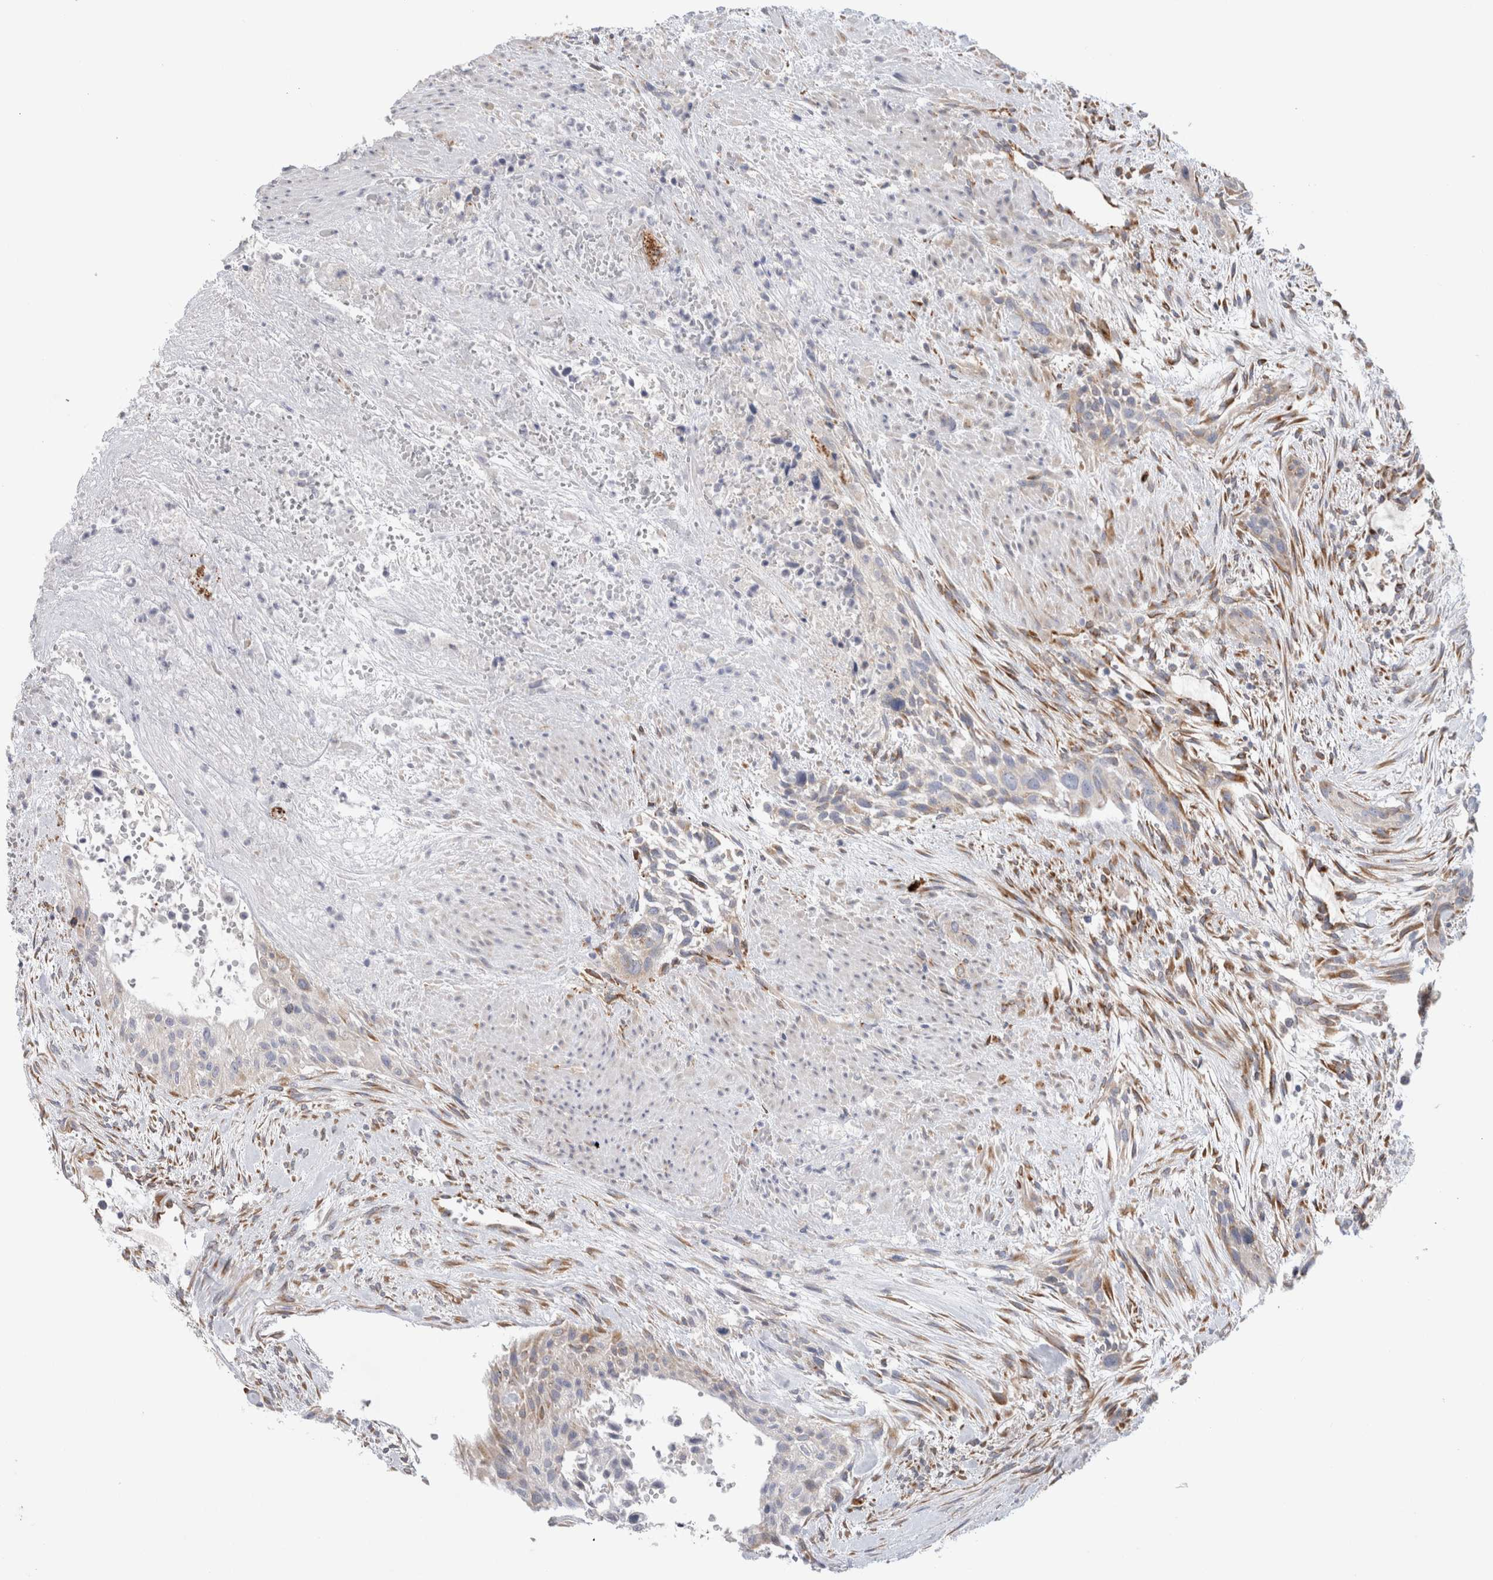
{"staining": {"intensity": "weak", "quantity": "25%-75%", "location": "cytoplasmic/membranous"}, "tissue": "urothelial cancer", "cell_type": "Tumor cells", "image_type": "cancer", "snomed": [{"axis": "morphology", "description": "Urothelial carcinoma, High grade"}, {"axis": "topography", "description": "Urinary bladder"}], "caption": "Immunohistochemical staining of high-grade urothelial carcinoma demonstrates low levels of weak cytoplasmic/membranous protein positivity in approximately 25%-75% of tumor cells.", "gene": "CNPY4", "patient": {"sex": "male", "age": 35}}